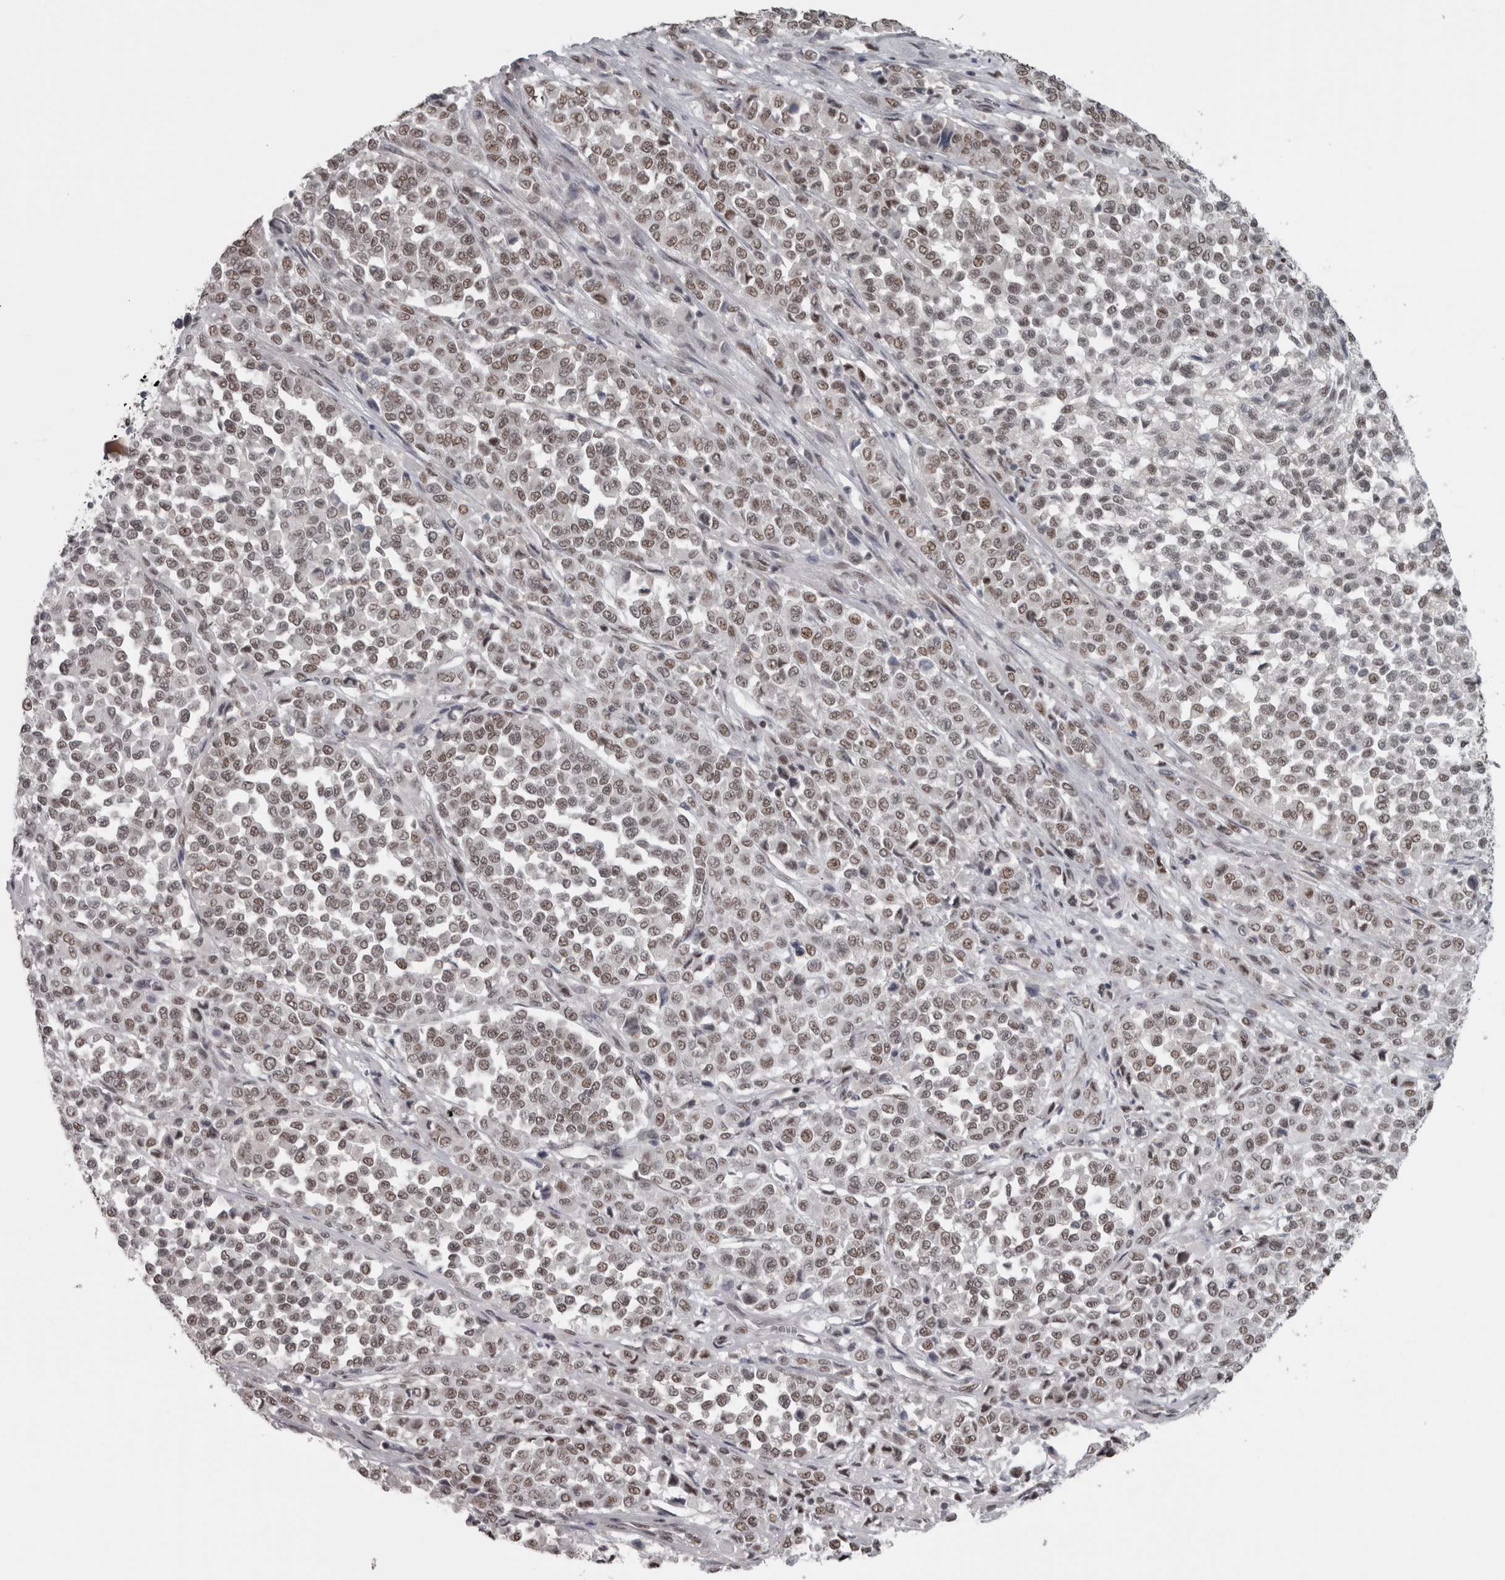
{"staining": {"intensity": "moderate", "quantity": ">75%", "location": "nuclear"}, "tissue": "melanoma", "cell_type": "Tumor cells", "image_type": "cancer", "snomed": [{"axis": "morphology", "description": "Malignant melanoma, Metastatic site"}, {"axis": "topography", "description": "Pancreas"}], "caption": "Malignant melanoma (metastatic site) stained with a protein marker reveals moderate staining in tumor cells.", "gene": "MICU3", "patient": {"sex": "female", "age": 30}}